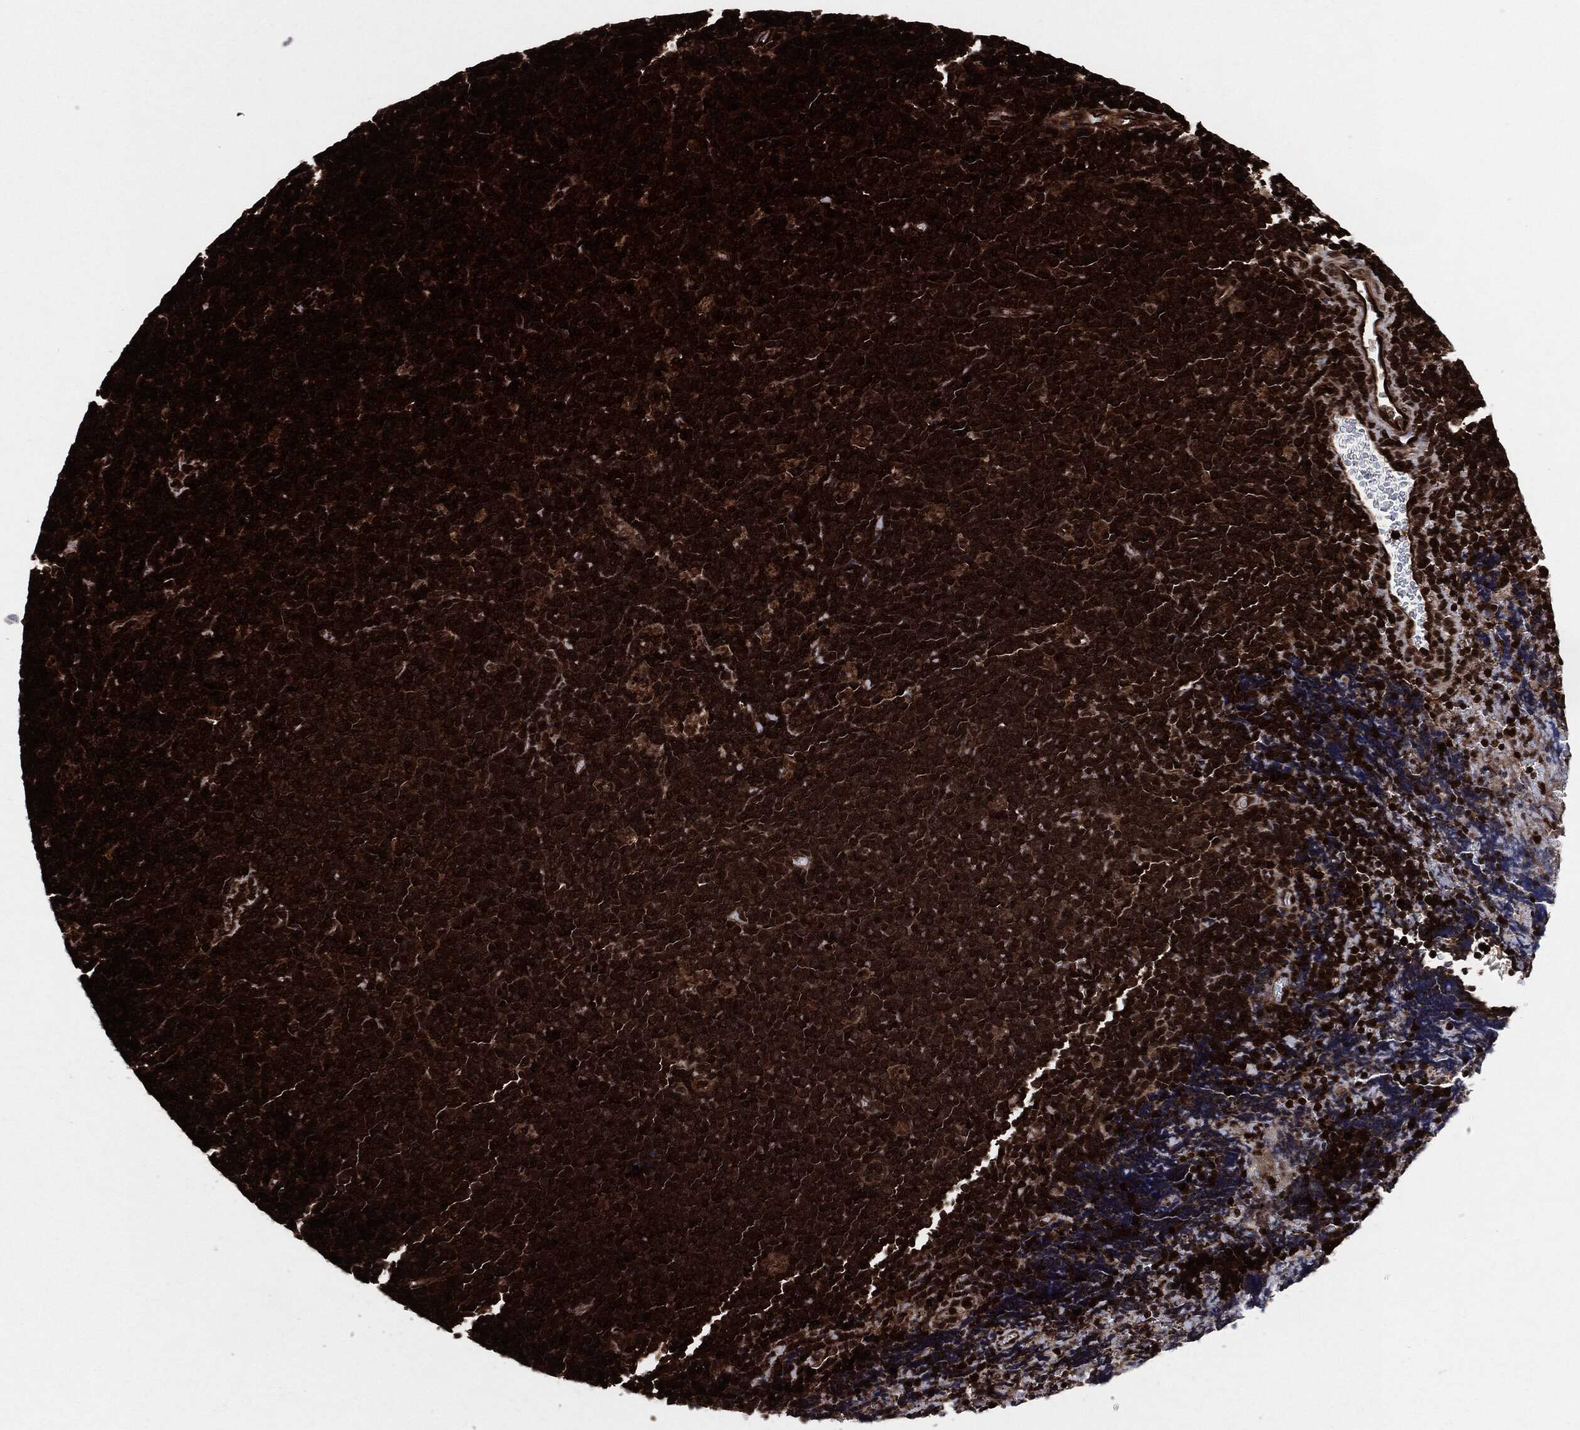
{"staining": {"intensity": "strong", "quantity": ">75%", "location": "cytoplasmic/membranous"}, "tissue": "lymphoma", "cell_type": "Tumor cells", "image_type": "cancer", "snomed": [{"axis": "morphology", "description": "Malignant lymphoma, non-Hodgkin's type, Low grade"}, {"axis": "topography", "description": "Brain"}], "caption": "Protein staining demonstrates strong cytoplasmic/membranous staining in approximately >75% of tumor cells in low-grade malignant lymphoma, non-Hodgkin's type.", "gene": "YWHAB", "patient": {"sex": "female", "age": 66}}